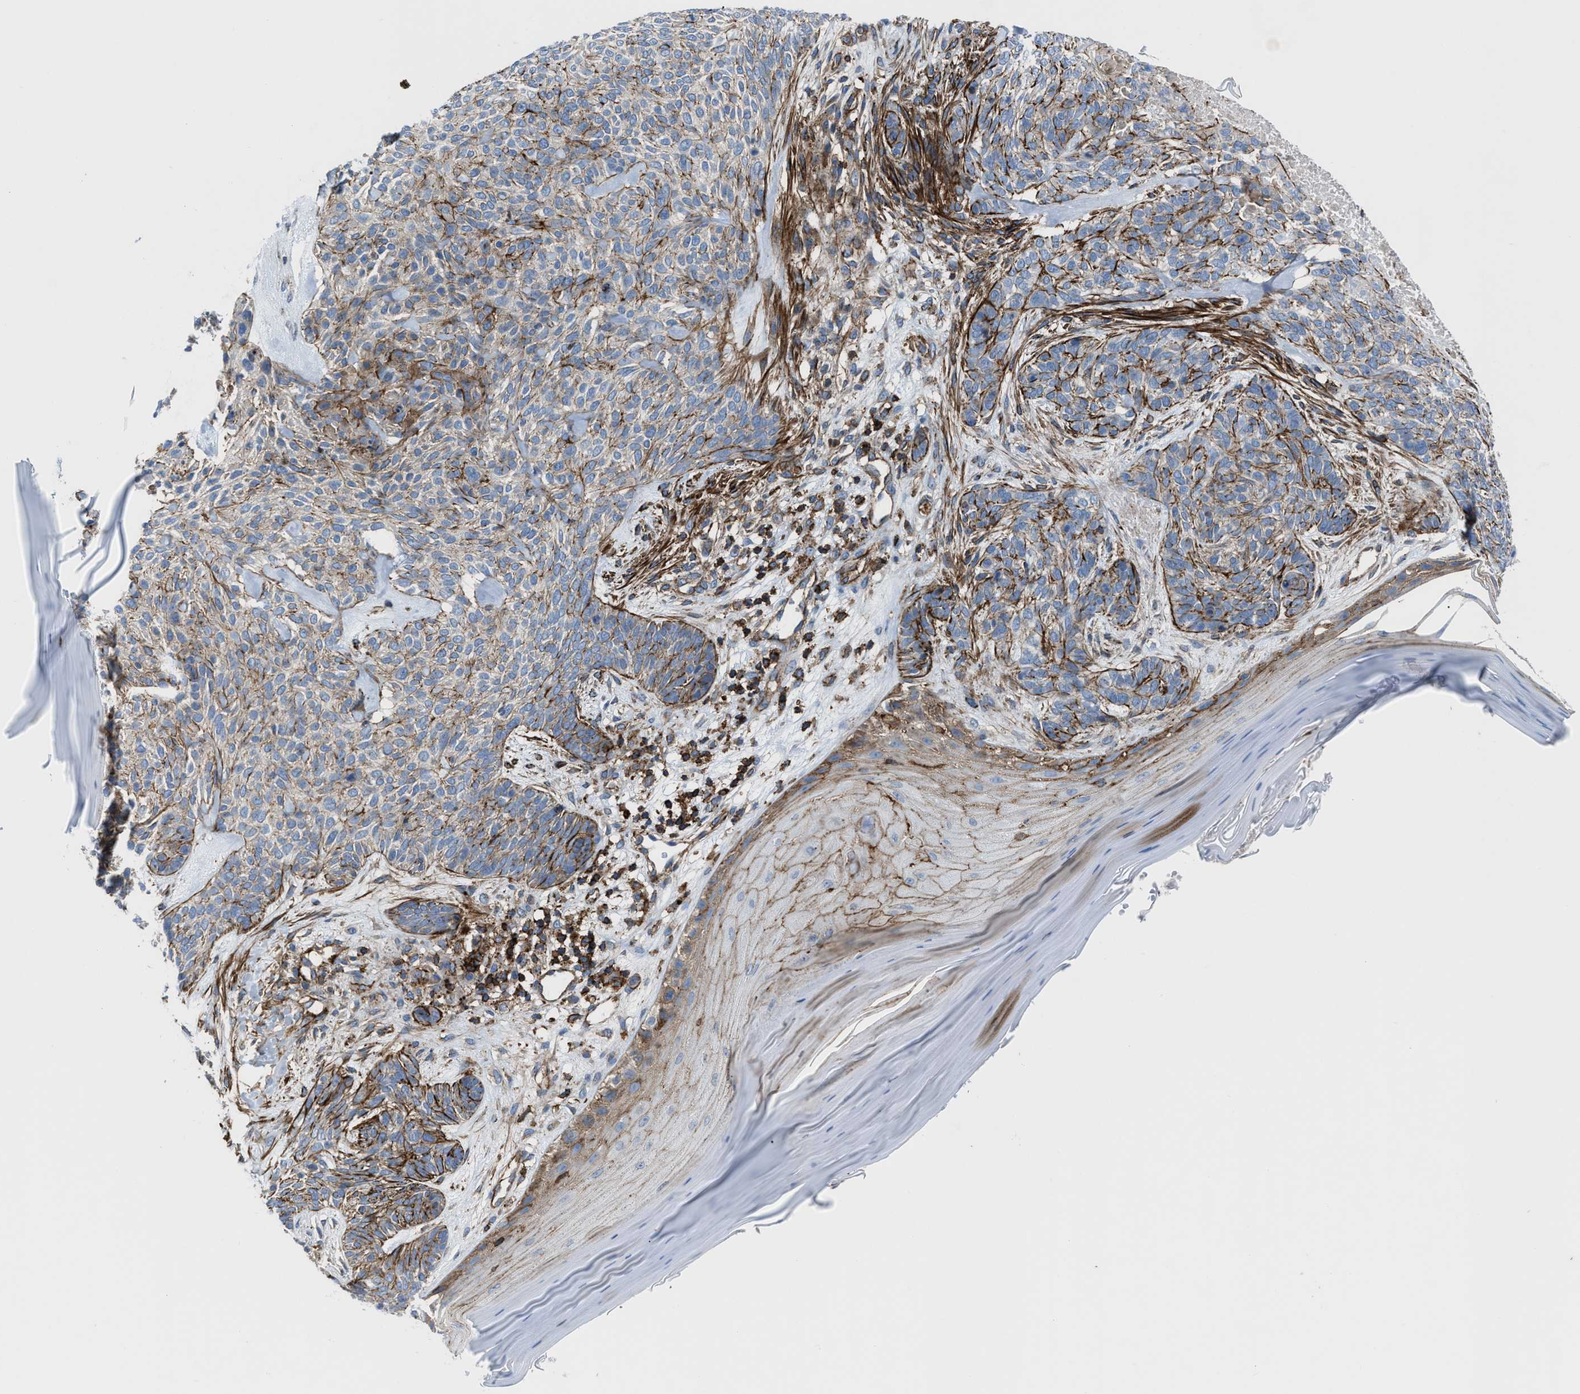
{"staining": {"intensity": "moderate", "quantity": "<25%", "location": "cytoplasmic/membranous"}, "tissue": "skin cancer", "cell_type": "Tumor cells", "image_type": "cancer", "snomed": [{"axis": "morphology", "description": "Basal cell carcinoma"}, {"axis": "topography", "description": "Skin"}], "caption": "Basal cell carcinoma (skin) stained with a brown dye demonstrates moderate cytoplasmic/membranous positive expression in about <25% of tumor cells.", "gene": "AGPAT2", "patient": {"sex": "male", "age": 55}}